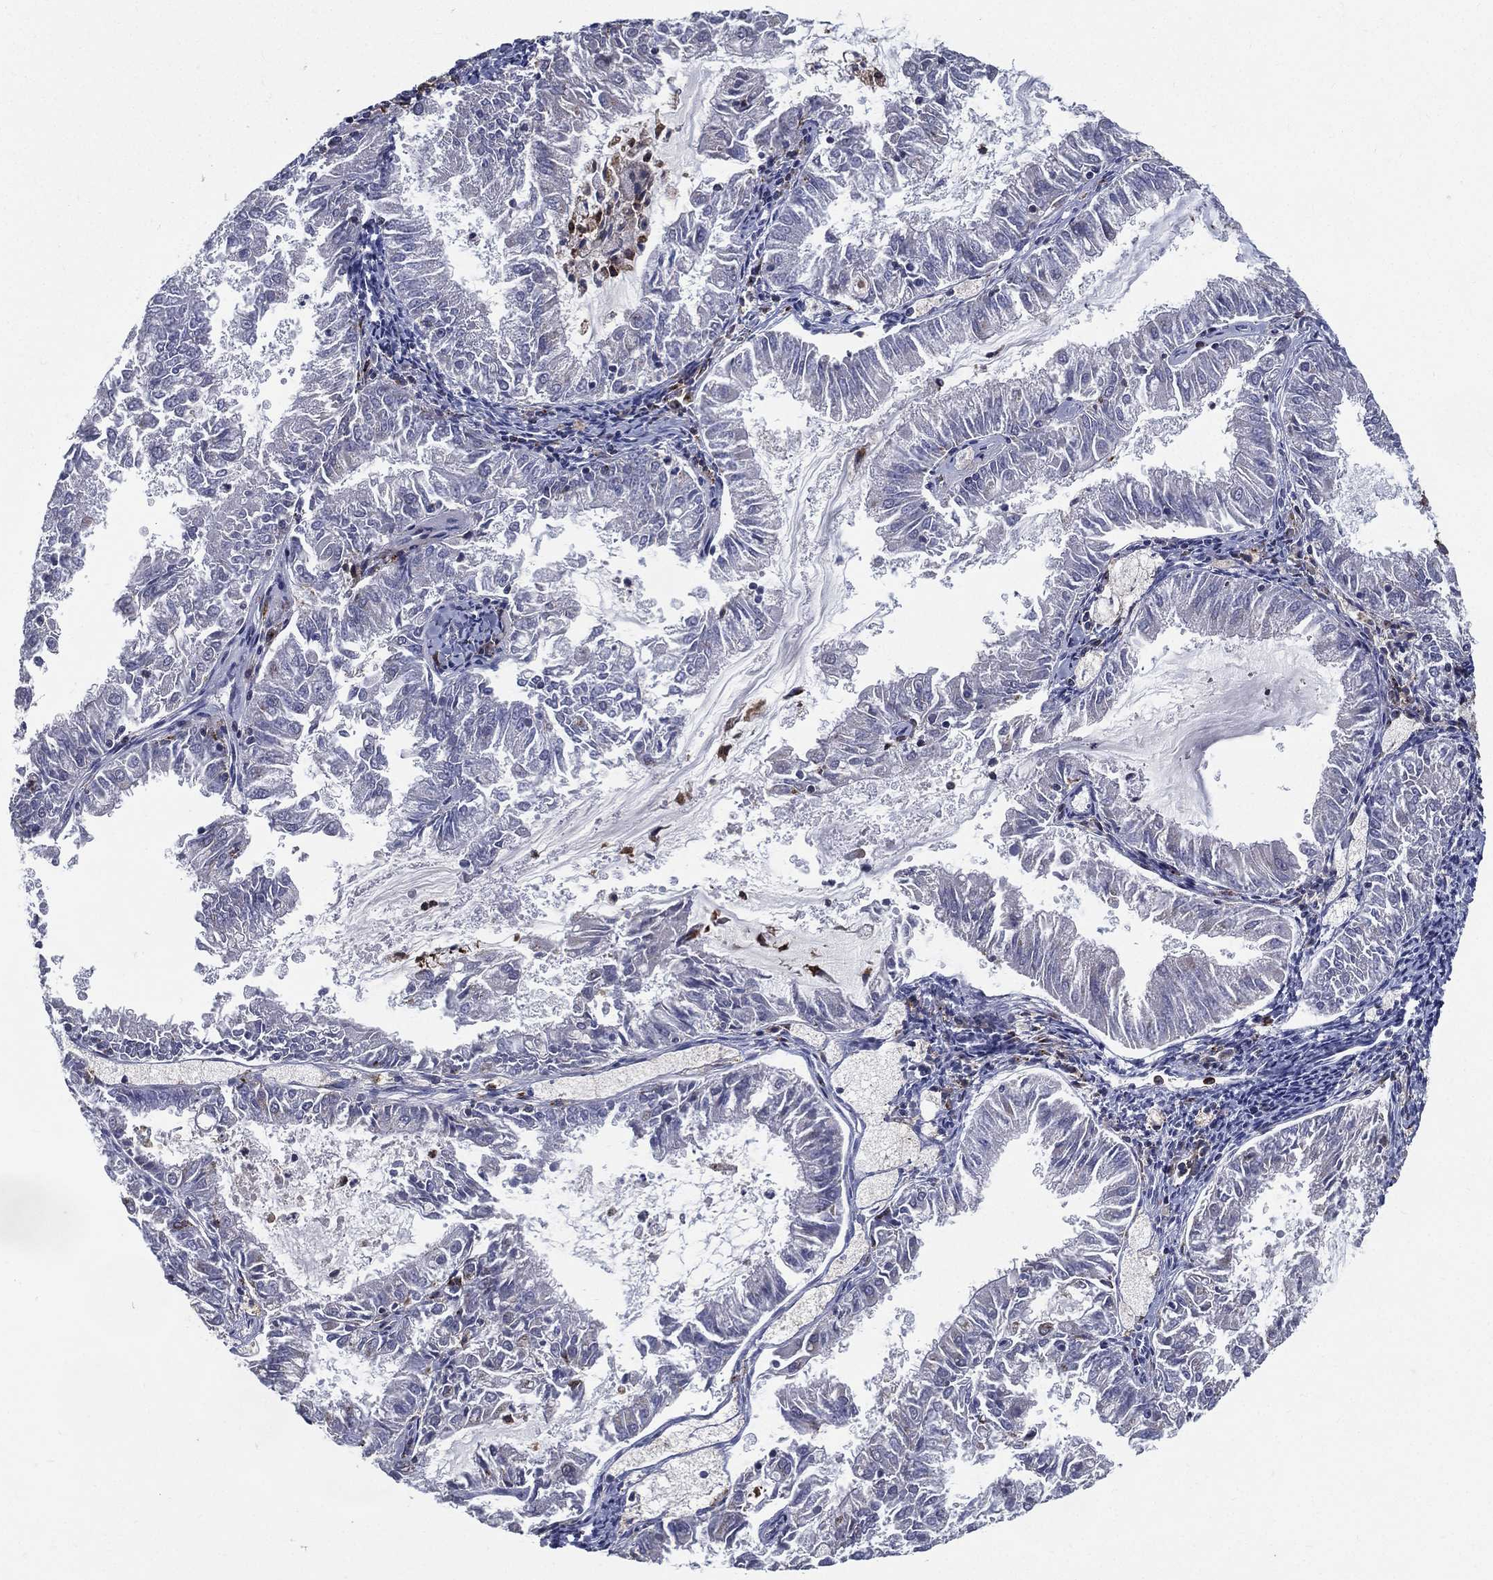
{"staining": {"intensity": "negative", "quantity": "none", "location": "none"}, "tissue": "endometrial cancer", "cell_type": "Tumor cells", "image_type": "cancer", "snomed": [{"axis": "morphology", "description": "Adenocarcinoma, NOS"}, {"axis": "topography", "description": "Endometrium"}], "caption": "Human endometrial cancer stained for a protein using IHC displays no expression in tumor cells.", "gene": "EVI2B", "patient": {"sex": "female", "age": 57}}